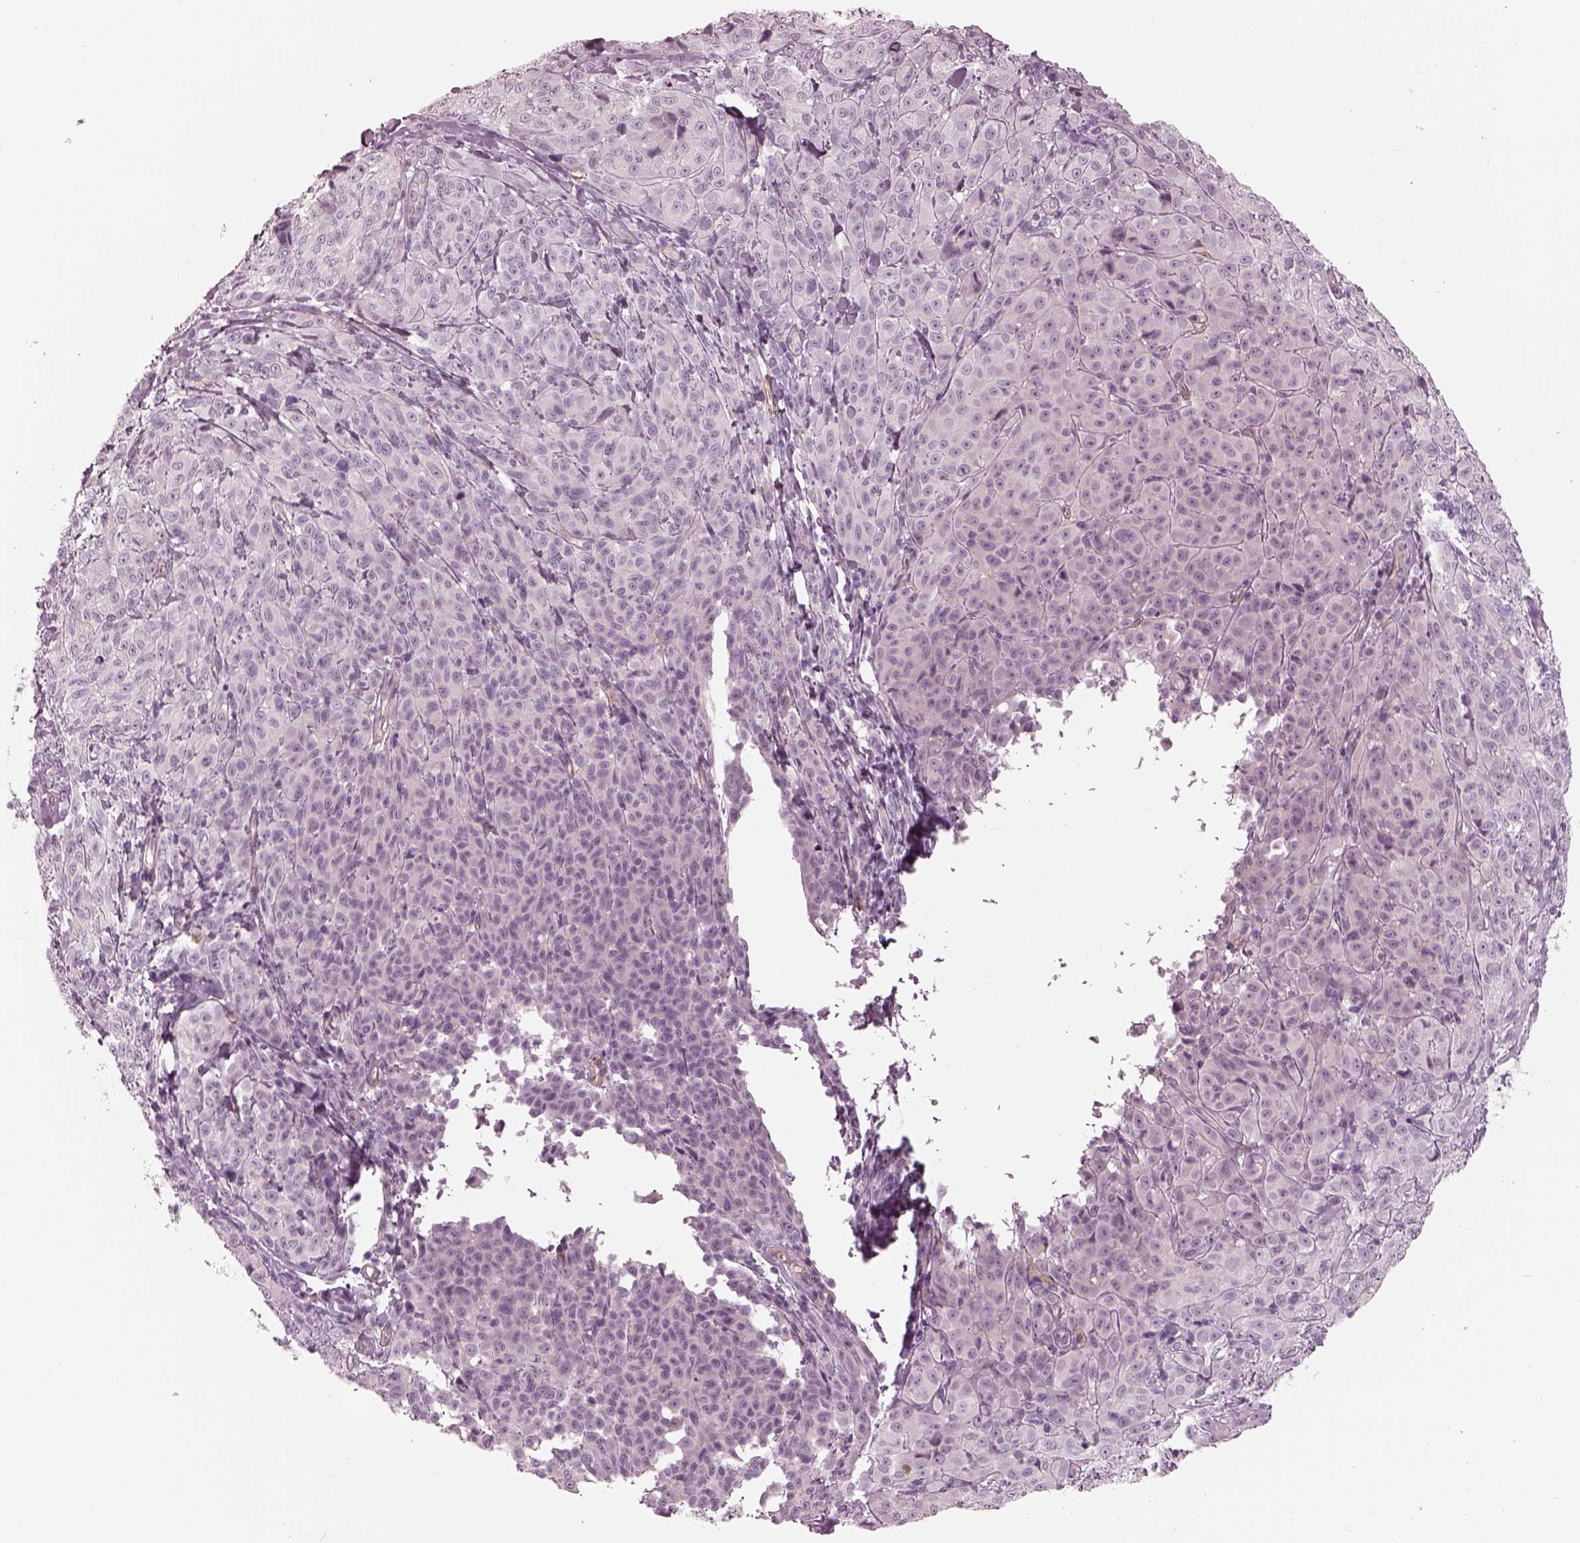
{"staining": {"intensity": "negative", "quantity": "none", "location": "none"}, "tissue": "melanoma", "cell_type": "Tumor cells", "image_type": "cancer", "snomed": [{"axis": "morphology", "description": "Malignant melanoma, NOS"}, {"axis": "topography", "description": "Skin"}], "caption": "Immunohistochemistry (IHC) of melanoma exhibits no positivity in tumor cells.", "gene": "EIF4E1B", "patient": {"sex": "male", "age": 89}}